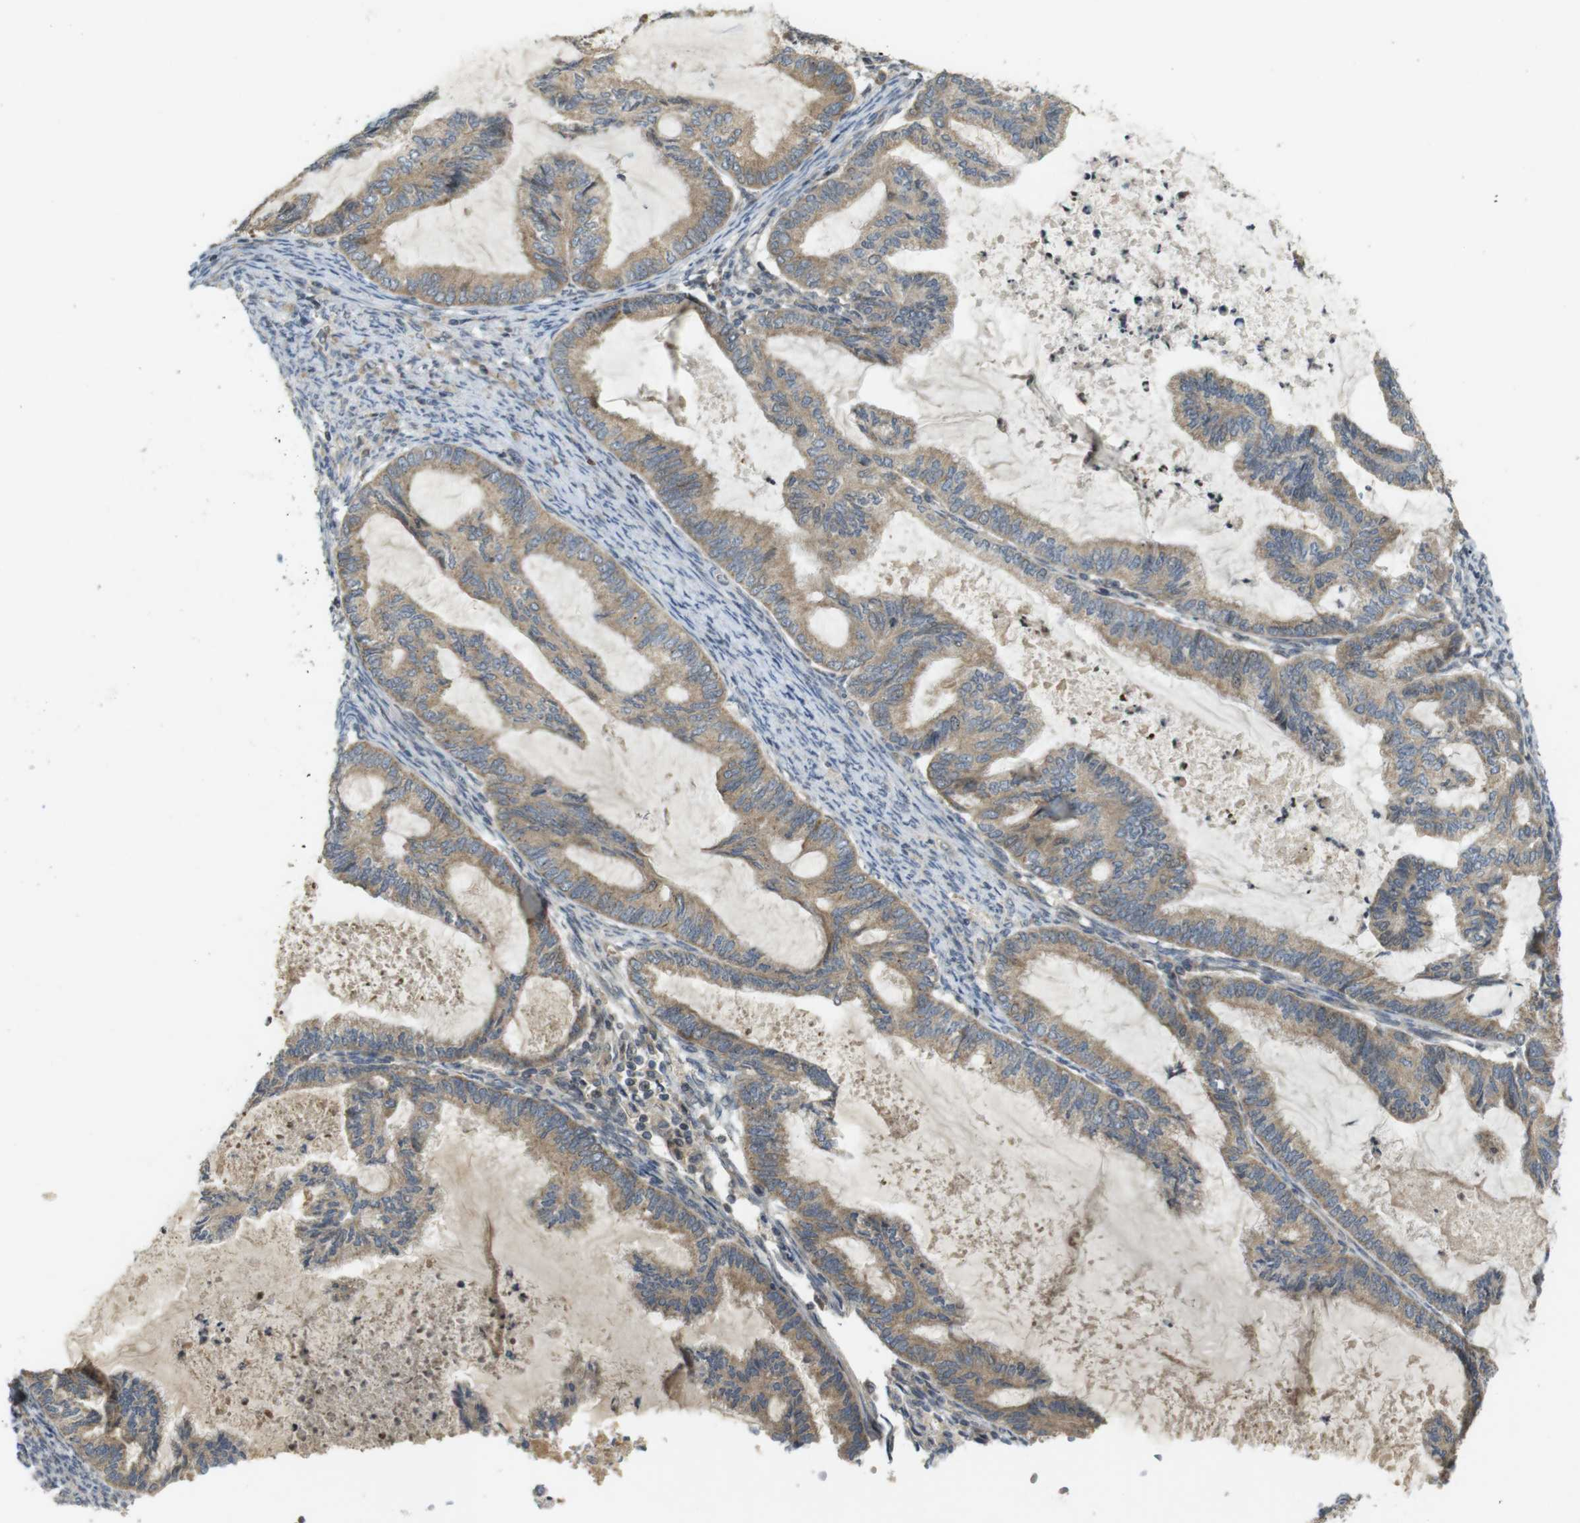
{"staining": {"intensity": "moderate", "quantity": ">75%", "location": "cytoplasmic/membranous"}, "tissue": "cervical cancer", "cell_type": "Tumor cells", "image_type": "cancer", "snomed": [{"axis": "morphology", "description": "Normal tissue, NOS"}, {"axis": "morphology", "description": "Adenocarcinoma, NOS"}, {"axis": "topography", "description": "Cervix"}, {"axis": "topography", "description": "Endometrium"}], "caption": "IHC photomicrograph of neoplastic tissue: cervical cancer (adenocarcinoma) stained using immunohistochemistry (IHC) demonstrates medium levels of moderate protein expression localized specifically in the cytoplasmic/membranous of tumor cells, appearing as a cytoplasmic/membranous brown color.", "gene": "CLTC", "patient": {"sex": "female", "age": 86}}